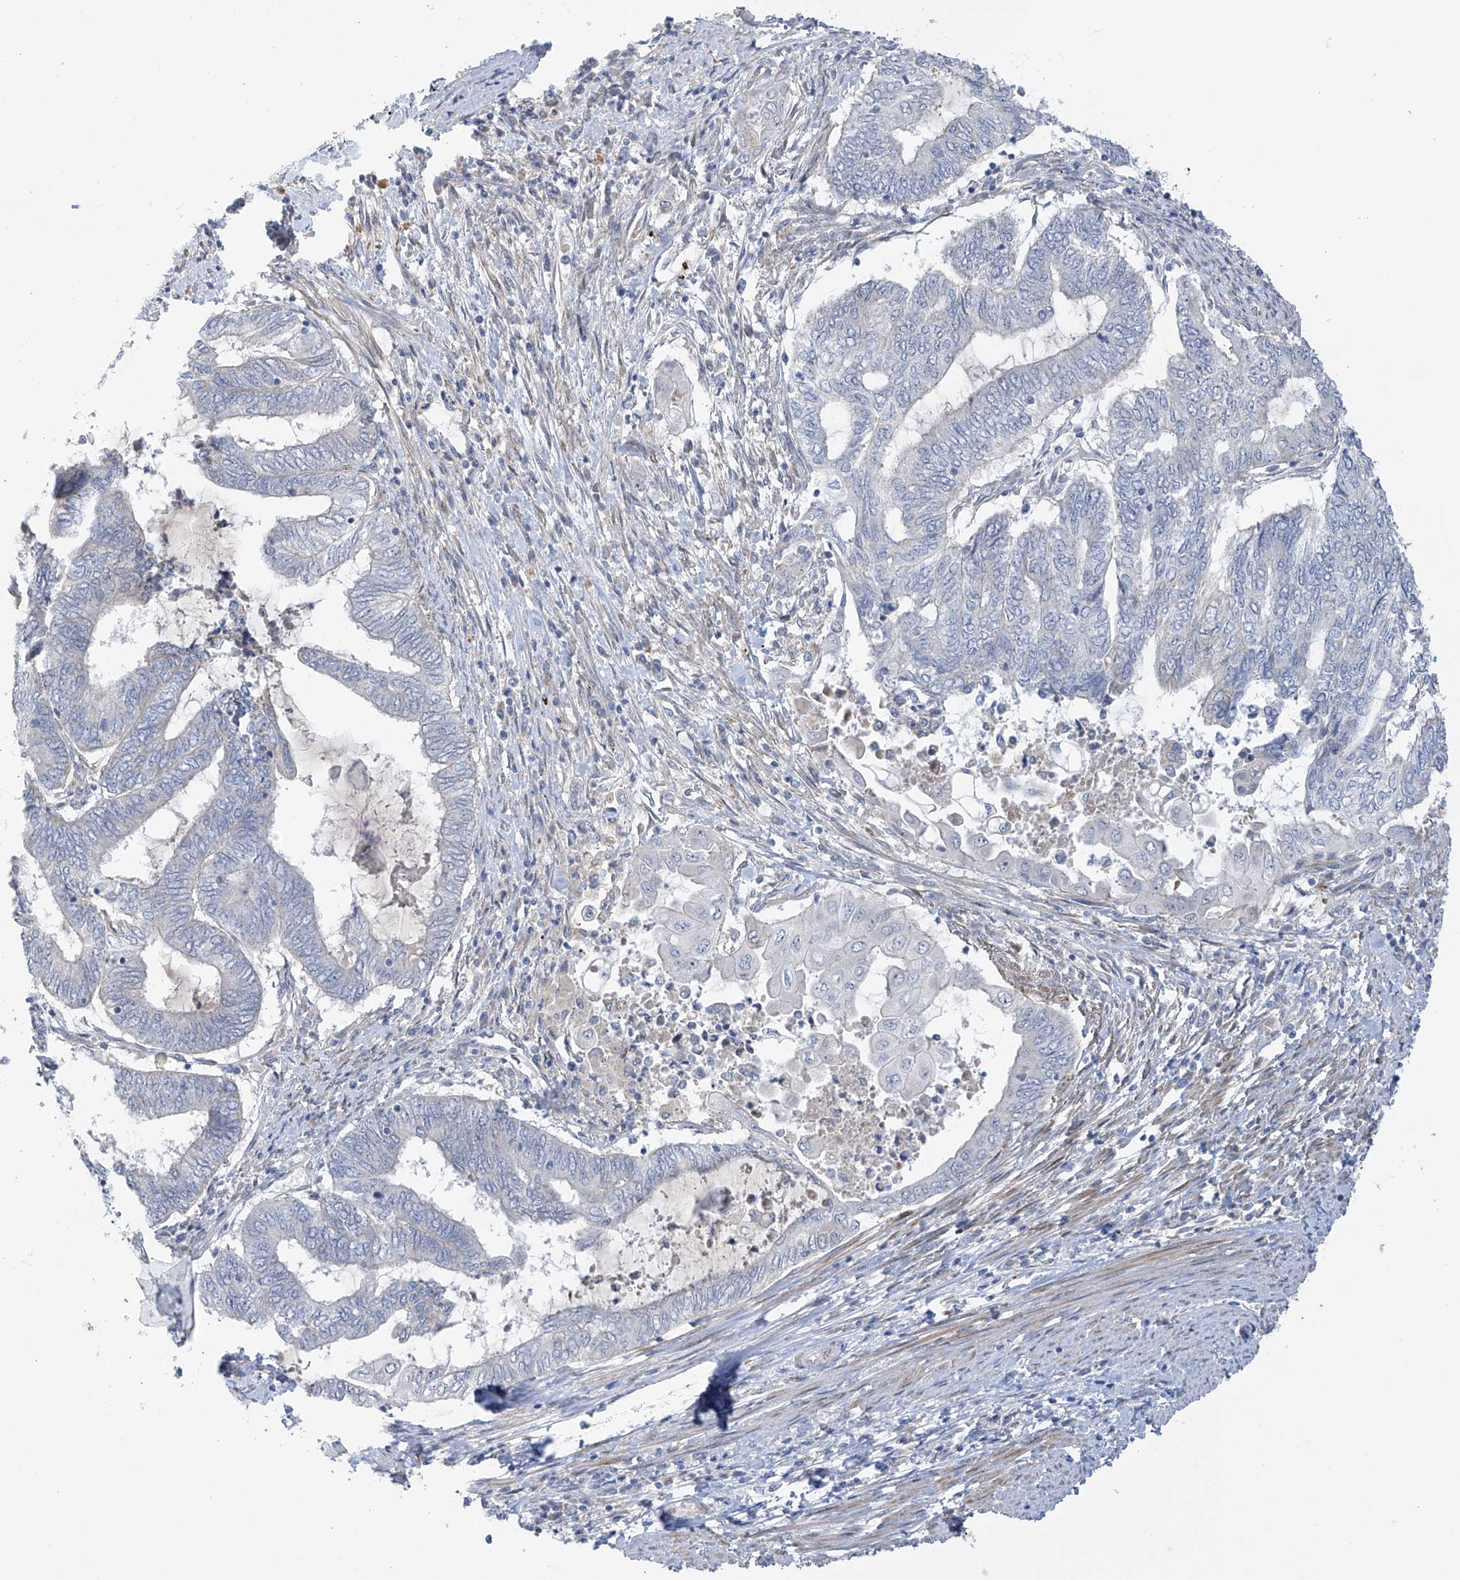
{"staining": {"intensity": "negative", "quantity": "none", "location": "none"}, "tissue": "endometrial cancer", "cell_type": "Tumor cells", "image_type": "cancer", "snomed": [{"axis": "morphology", "description": "Adenocarcinoma, NOS"}, {"axis": "topography", "description": "Uterus"}, {"axis": "topography", "description": "Endometrium"}], "caption": "Human adenocarcinoma (endometrial) stained for a protein using immunohistochemistry (IHC) displays no expression in tumor cells.", "gene": "ZNF641", "patient": {"sex": "female", "age": 70}}